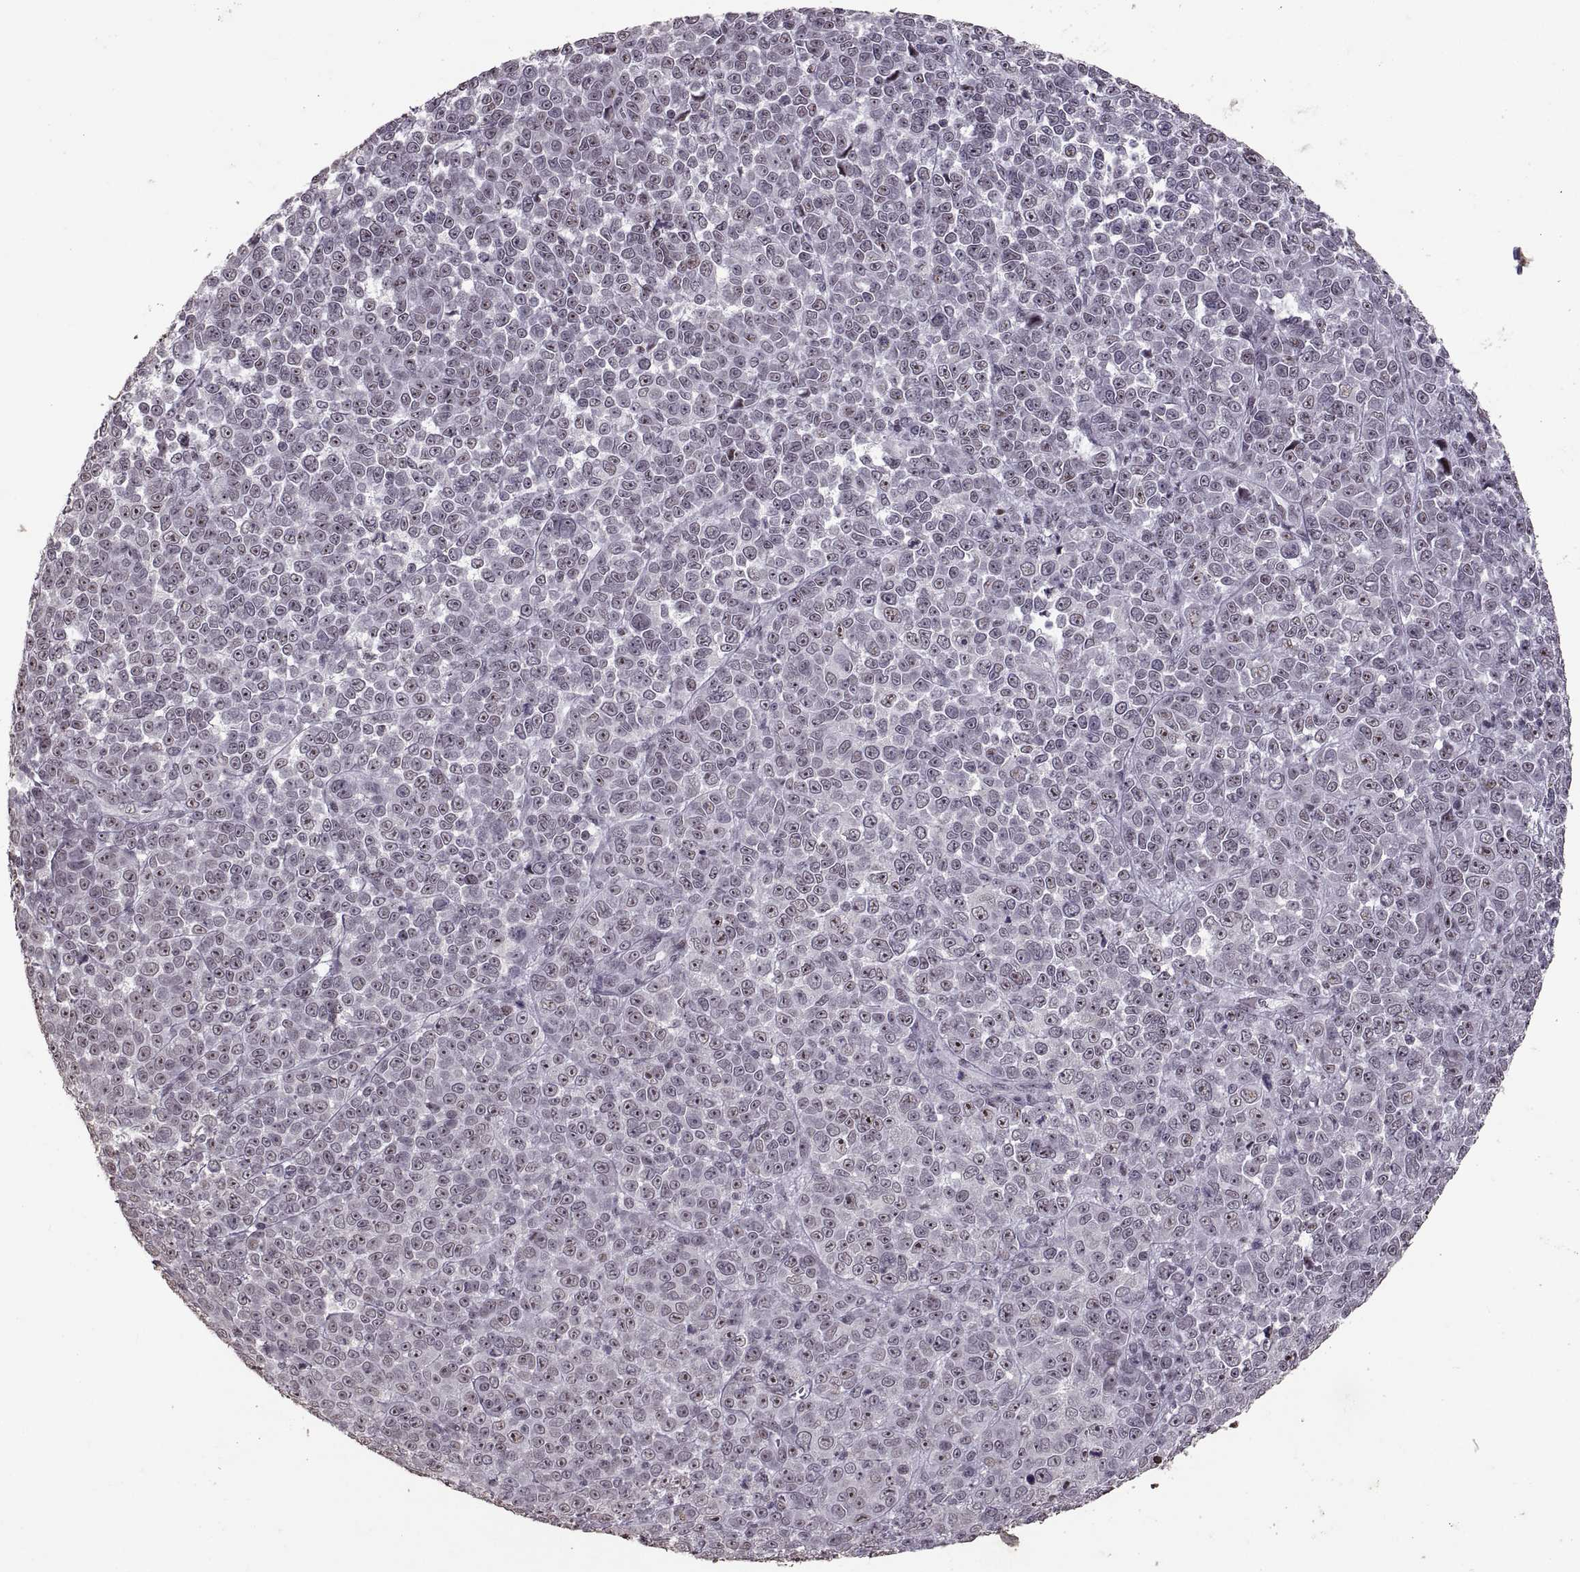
{"staining": {"intensity": "negative", "quantity": "none", "location": "none"}, "tissue": "melanoma", "cell_type": "Tumor cells", "image_type": "cancer", "snomed": [{"axis": "morphology", "description": "Malignant melanoma, NOS"}, {"axis": "topography", "description": "Skin"}], "caption": "This histopathology image is of malignant melanoma stained with IHC to label a protein in brown with the nuclei are counter-stained blue. There is no staining in tumor cells.", "gene": "PALS1", "patient": {"sex": "female", "age": 95}}